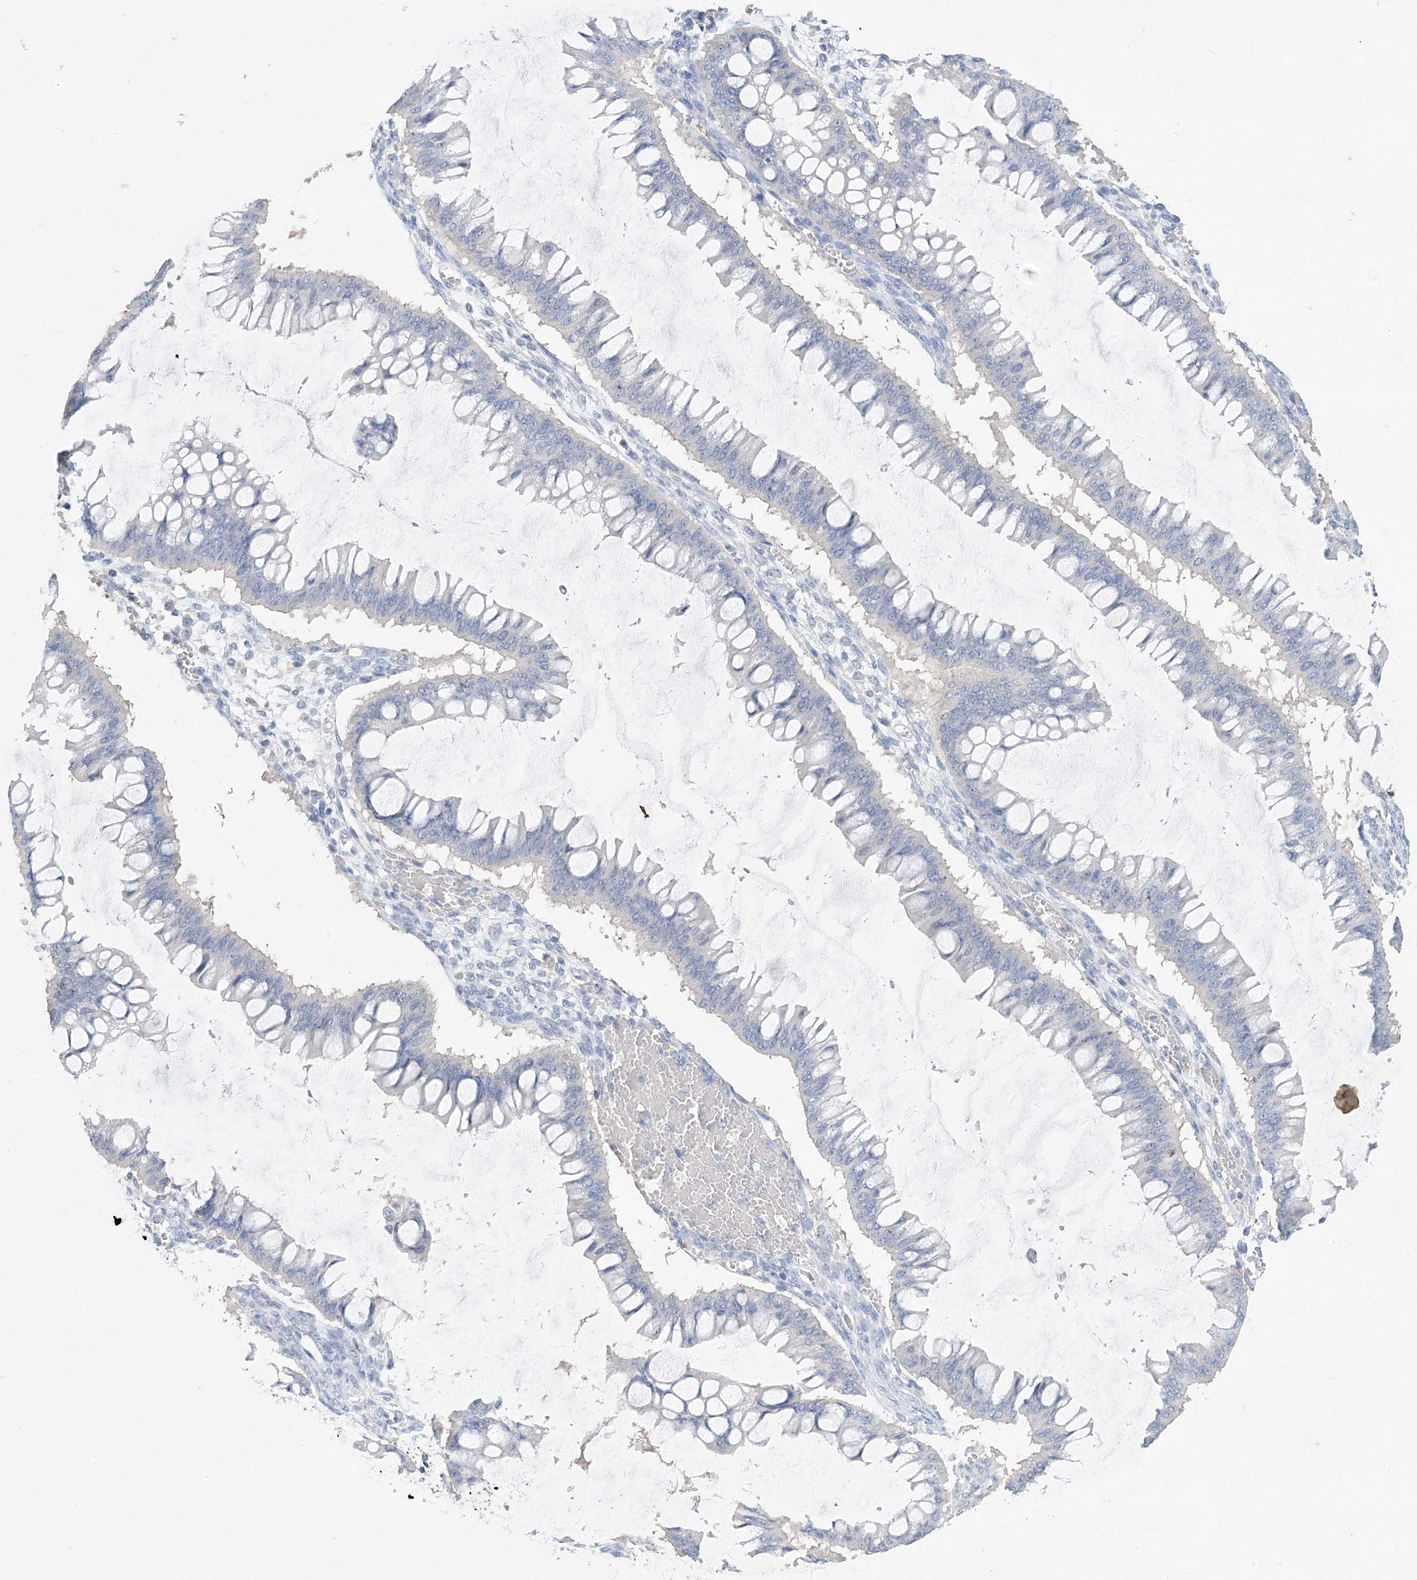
{"staining": {"intensity": "negative", "quantity": "none", "location": "none"}, "tissue": "ovarian cancer", "cell_type": "Tumor cells", "image_type": "cancer", "snomed": [{"axis": "morphology", "description": "Cystadenocarcinoma, mucinous, NOS"}, {"axis": "topography", "description": "Ovary"}], "caption": "Protein analysis of ovarian cancer reveals no significant staining in tumor cells. (IHC, brightfield microscopy, high magnification).", "gene": "KPRP", "patient": {"sex": "female", "age": 73}}